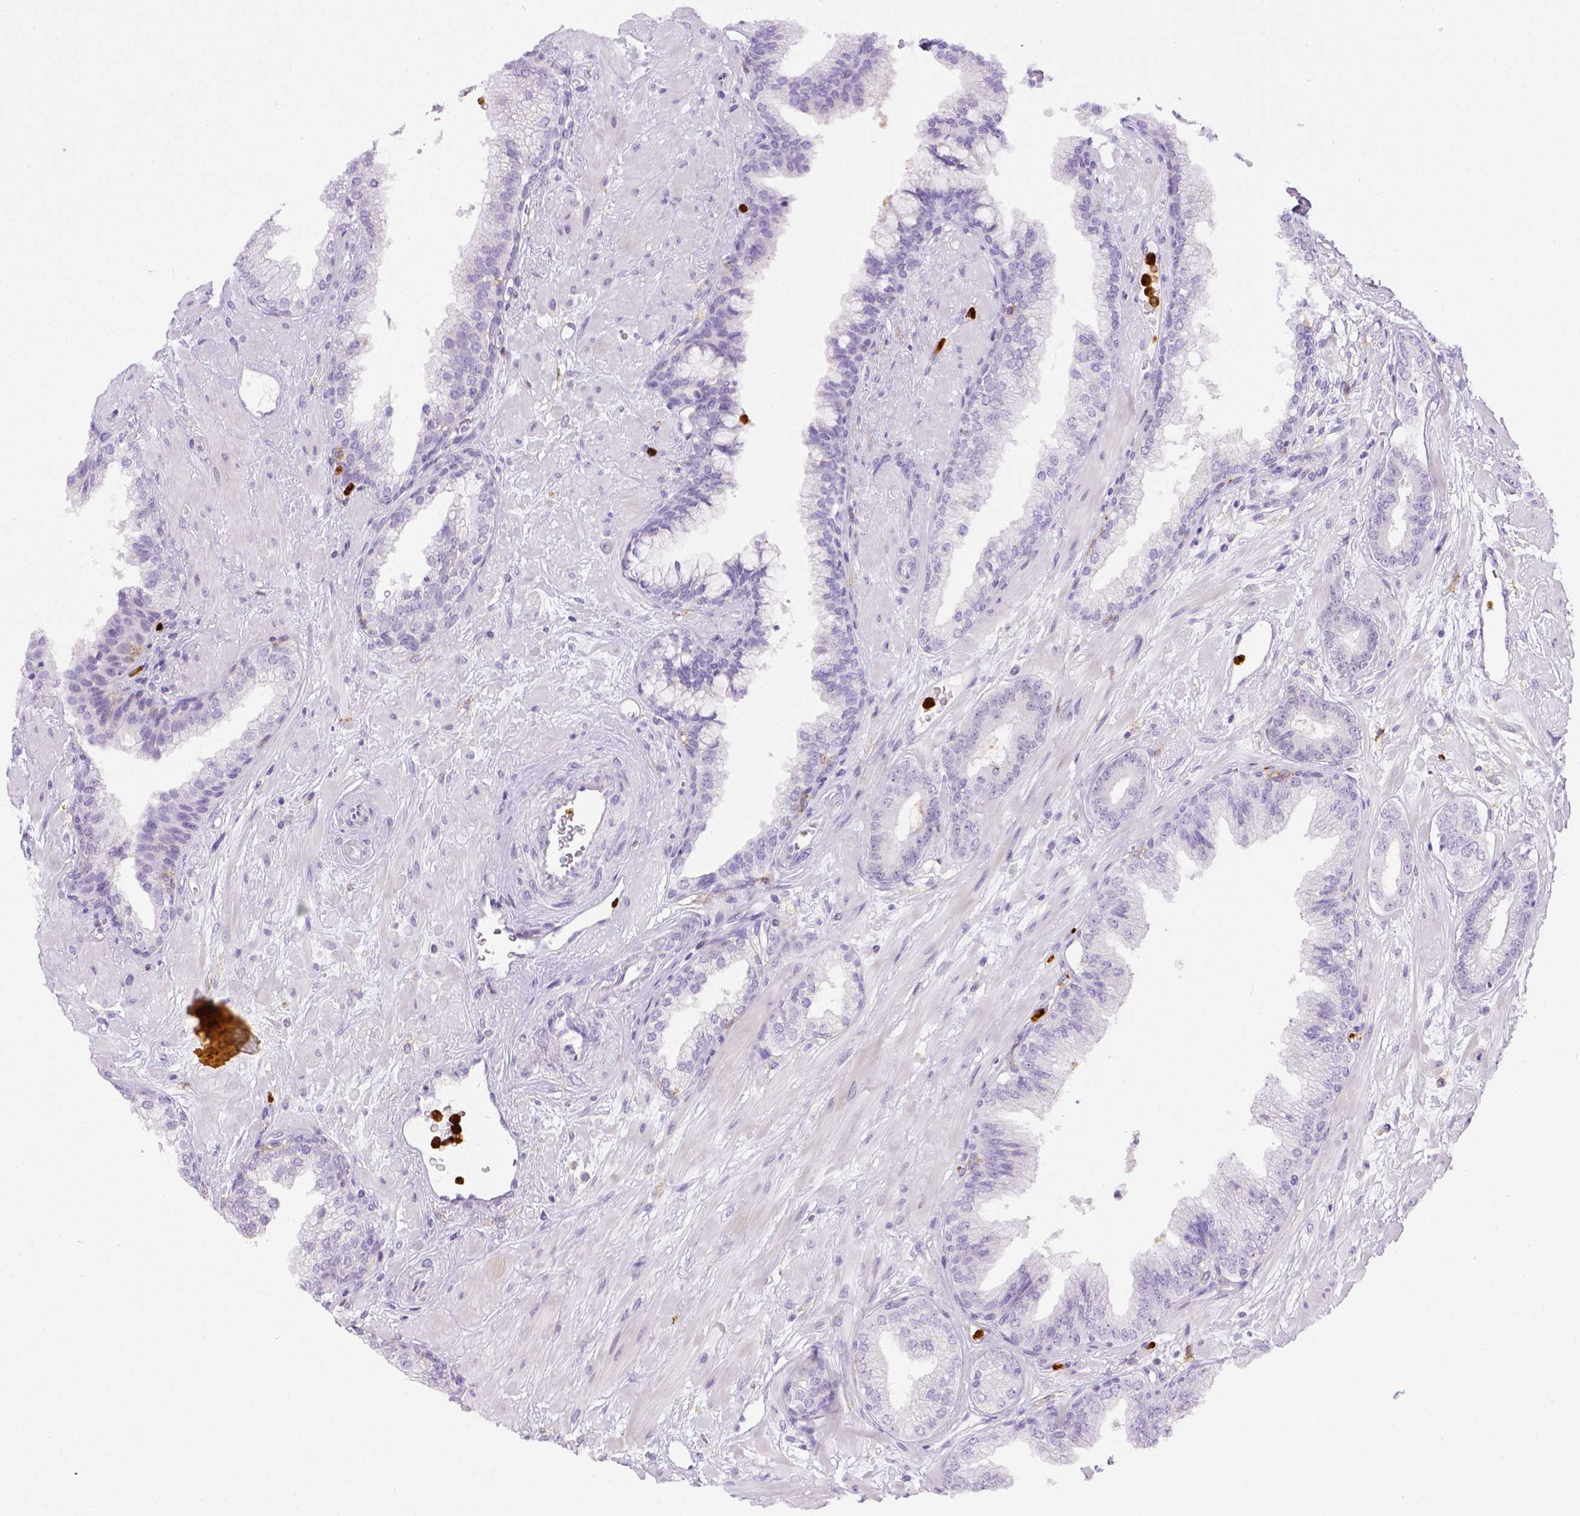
{"staining": {"intensity": "negative", "quantity": "none", "location": "none"}, "tissue": "prostate cancer", "cell_type": "Tumor cells", "image_type": "cancer", "snomed": [{"axis": "morphology", "description": "Adenocarcinoma, Low grade"}, {"axis": "topography", "description": "Prostate"}], "caption": "The immunohistochemistry (IHC) photomicrograph has no significant staining in tumor cells of prostate cancer (low-grade adenocarcinoma) tissue.", "gene": "ITGAM", "patient": {"sex": "male", "age": 61}}